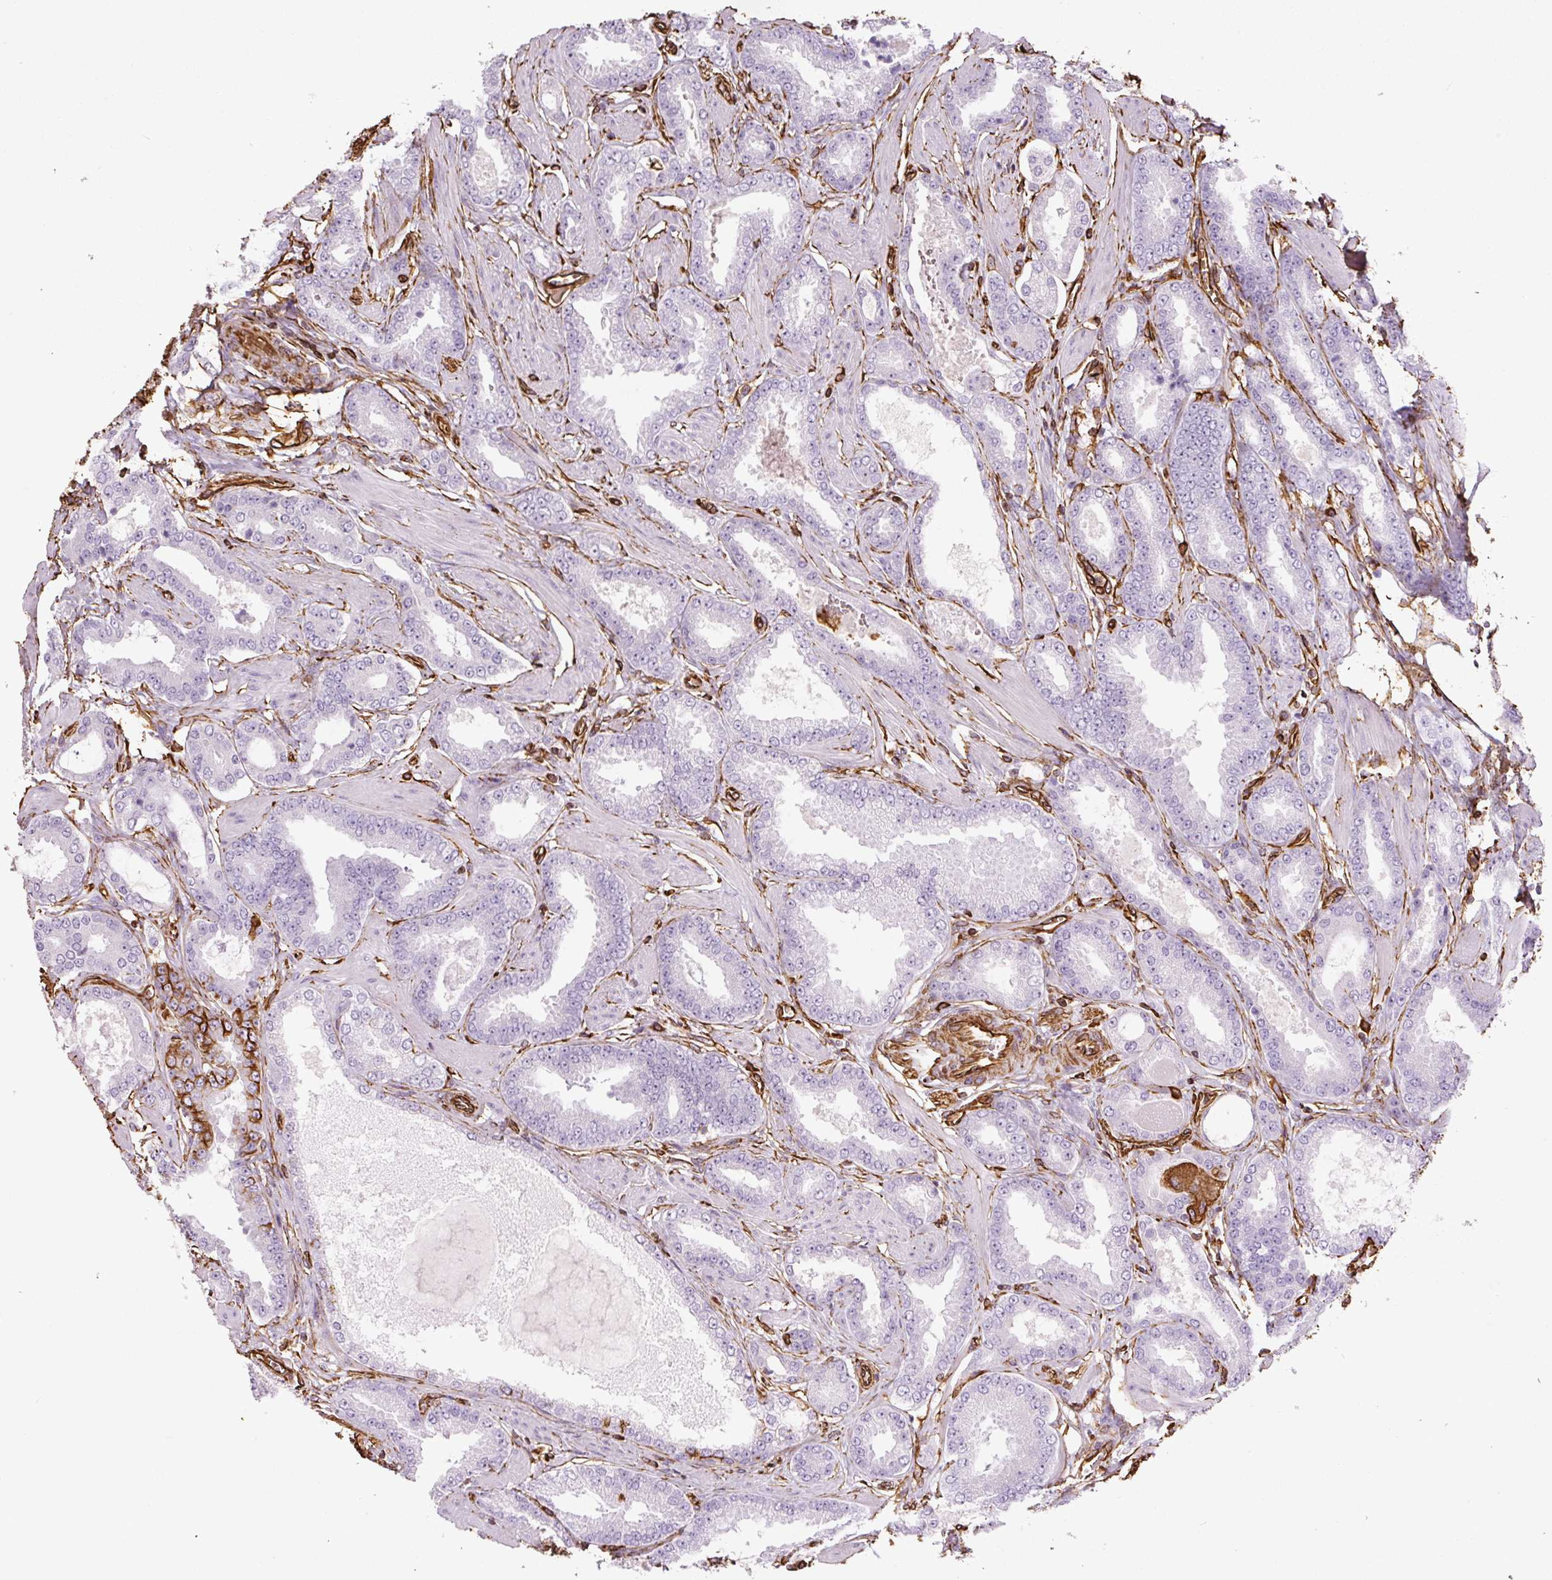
{"staining": {"intensity": "negative", "quantity": "none", "location": "none"}, "tissue": "prostate cancer", "cell_type": "Tumor cells", "image_type": "cancer", "snomed": [{"axis": "morphology", "description": "Adenocarcinoma, Low grade"}, {"axis": "topography", "description": "Prostate"}], "caption": "This image is of prostate low-grade adenocarcinoma stained with IHC to label a protein in brown with the nuclei are counter-stained blue. There is no staining in tumor cells.", "gene": "VIM", "patient": {"sex": "male", "age": 42}}